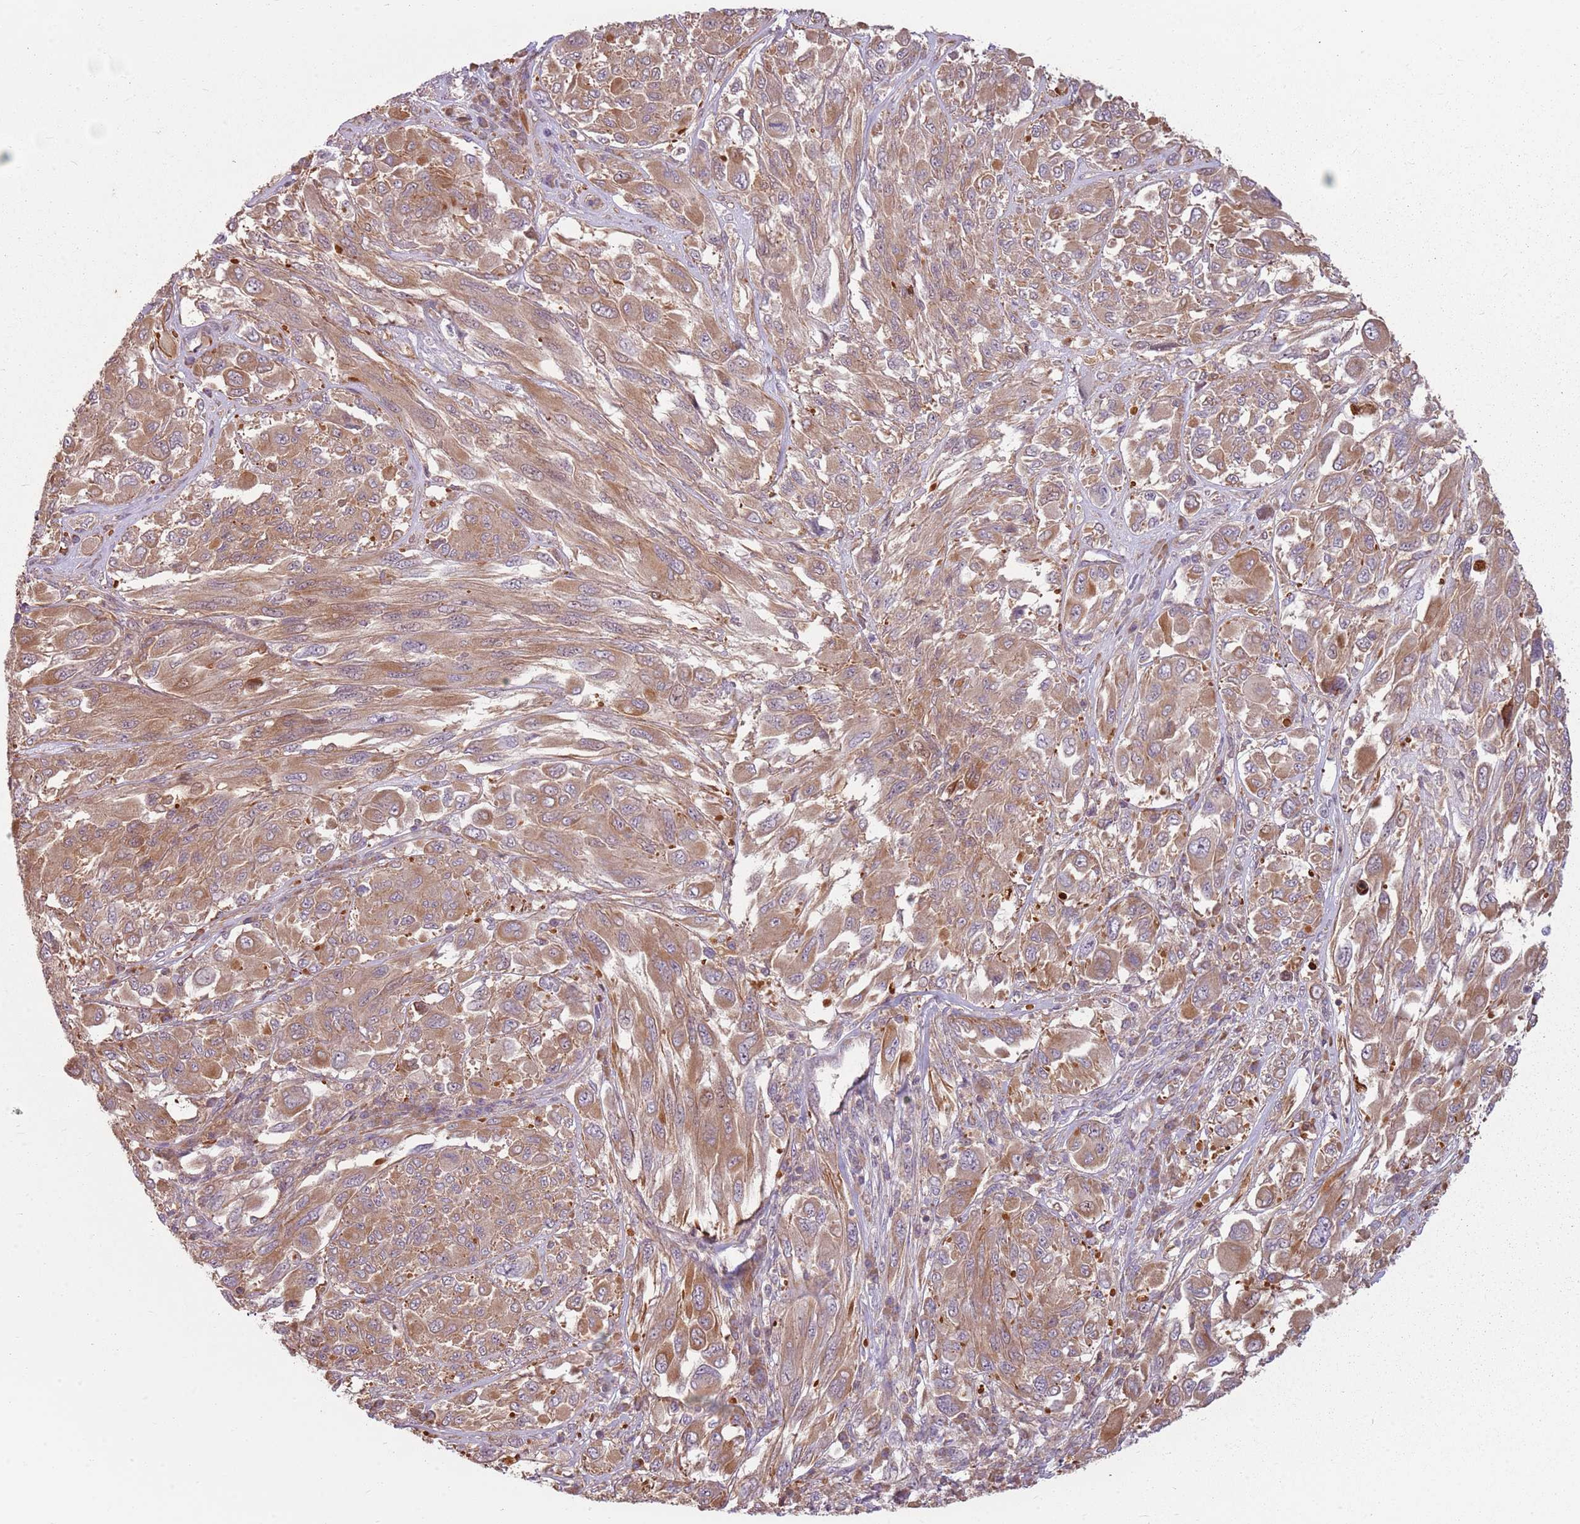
{"staining": {"intensity": "moderate", "quantity": ">75%", "location": "cytoplasmic/membranous"}, "tissue": "melanoma", "cell_type": "Tumor cells", "image_type": "cancer", "snomed": [{"axis": "morphology", "description": "Malignant melanoma, NOS"}, {"axis": "topography", "description": "Skin"}], "caption": "An image of human malignant melanoma stained for a protein displays moderate cytoplasmic/membranous brown staining in tumor cells.", "gene": "RPL21", "patient": {"sex": "female", "age": 91}}